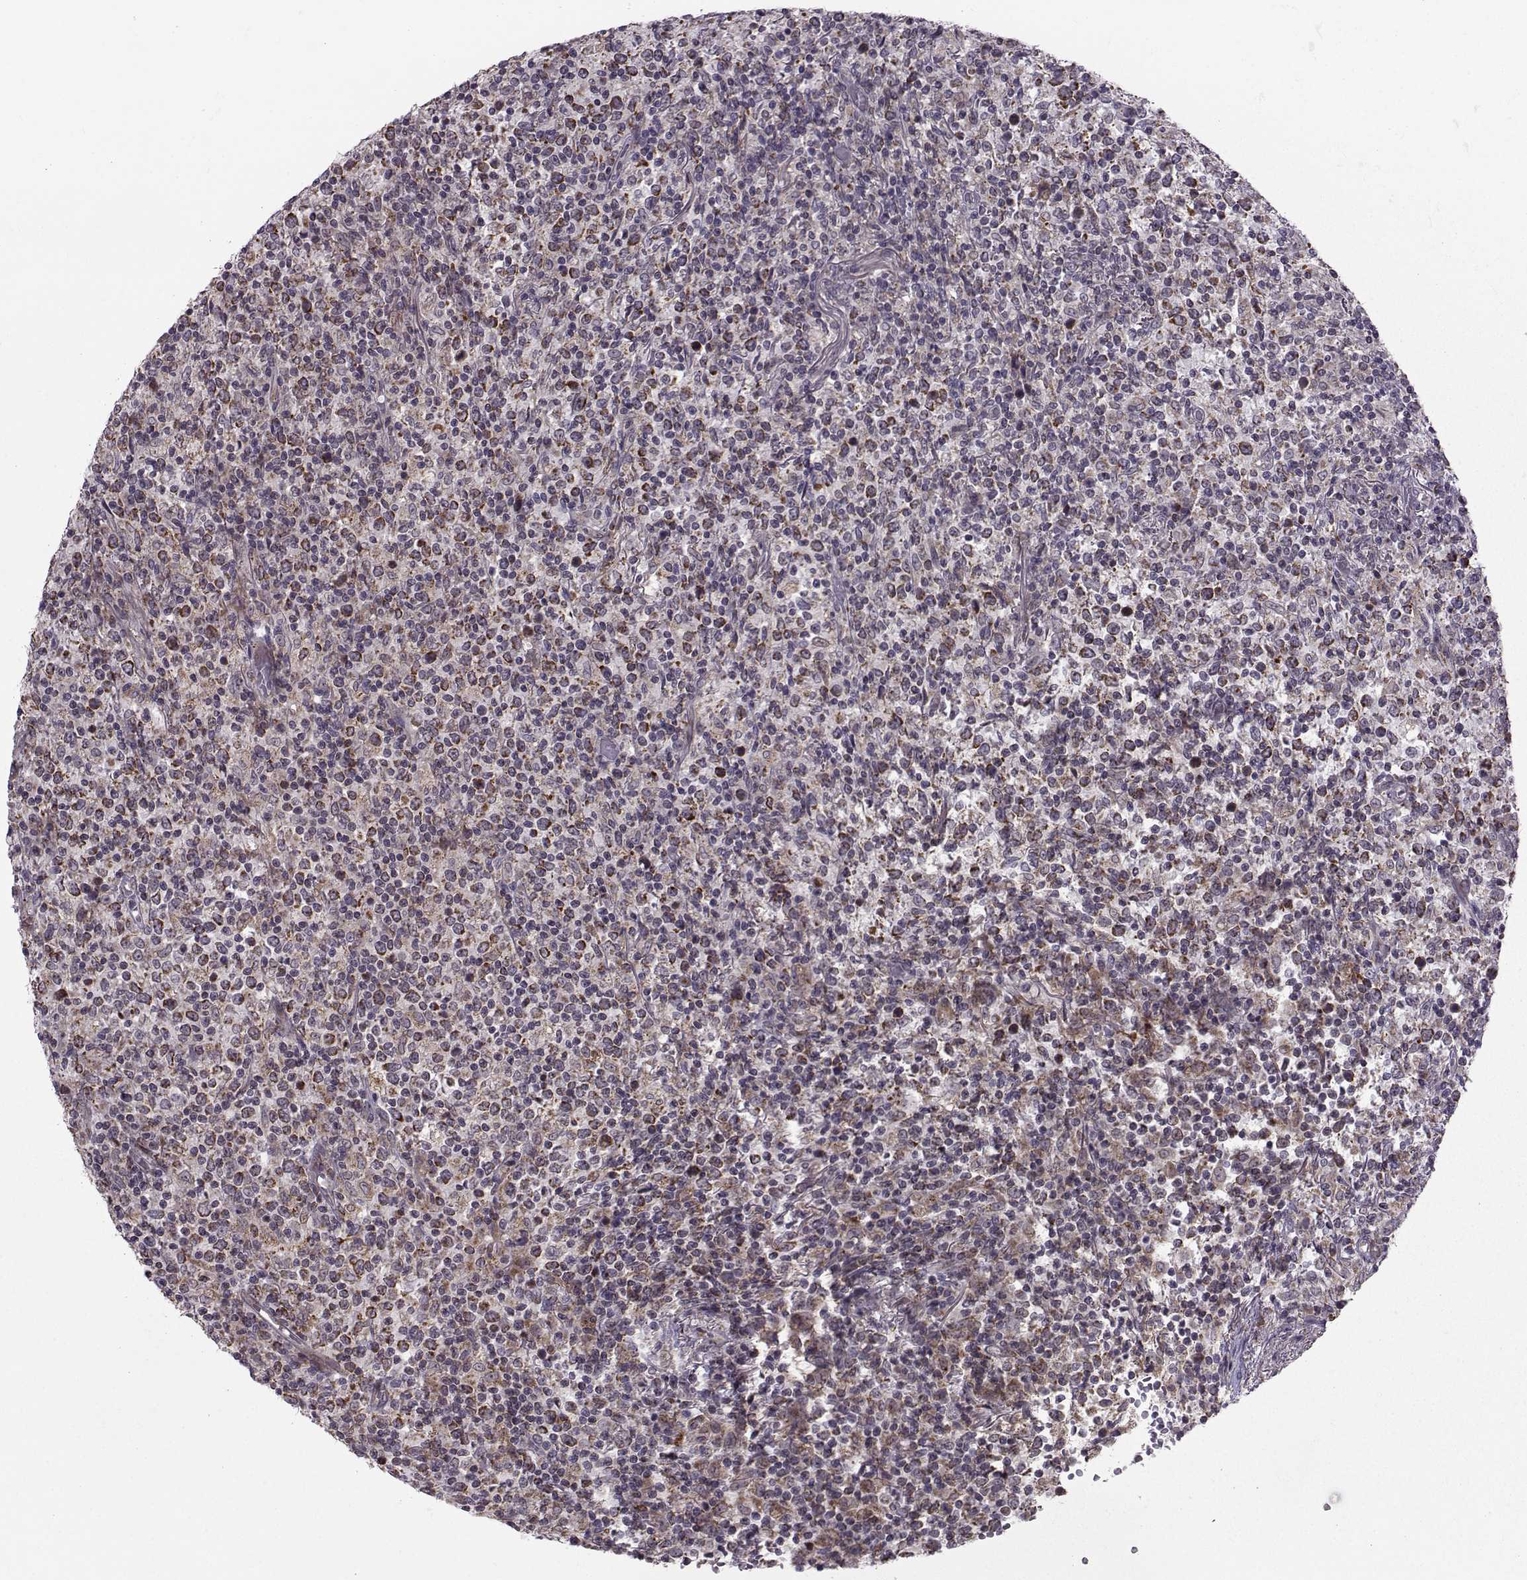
{"staining": {"intensity": "negative", "quantity": "none", "location": "none"}, "tissue": "lymphoma", "cell_type": "Tumor cells", "image_type": "cancer", "snomed": [{"axis": "morphology", "description": "Malignant lymphoma, non-Hodgkin's type, High grade"}, {"axis": "topography", "description": "Lung"}], "caption": "High magnification brightfield microscopy of malignant lymphoma, non-Hodgkin's type (high-grade) stained with DAB (brown) and counterstained with hematoxylin (blue): tumor cells show no significant expression.", "gene": "NECAB3", "patient": {"sex": "male", "age": 79}}